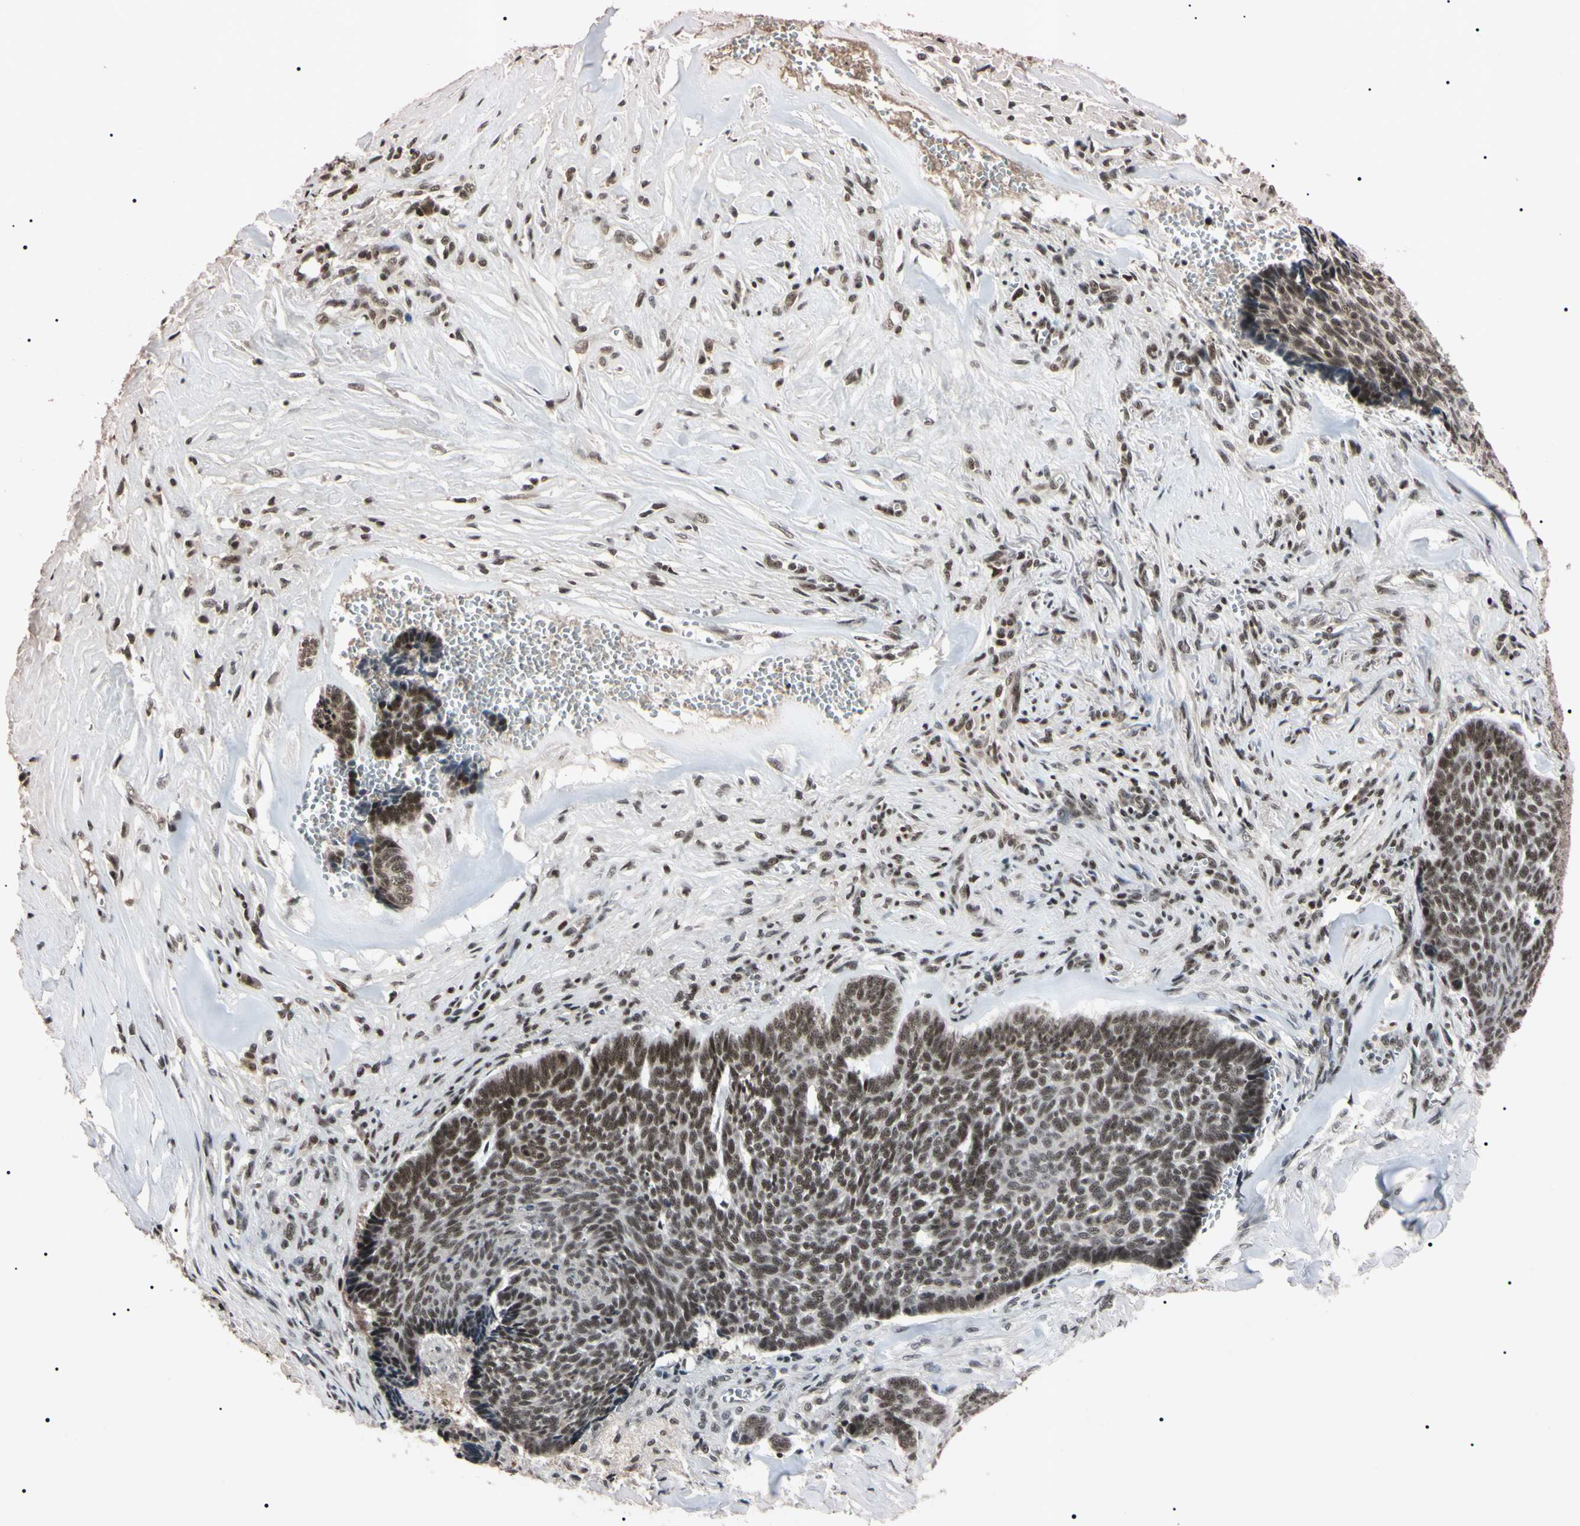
{"staining": {"intensity": "moderate", "quantity": ">75%", "location": "nuclear"}, "tissue": "skin cancer", "cell_type": "Tumor cells", "image_type": "cancer", "snomed": [{"axis": "morphology", "description": "Basal cell carcinoma"}, {"axis": "topography", "description": "Skin"}], "caption": "There is medium levels of moderate nuclear expression in tumor cells of basal cell carcinoma (skin), as demonstrated by immunohistochemical staining (brown color).", "gene": "YY1", "patient": {"sex": "male", "age": 84}}